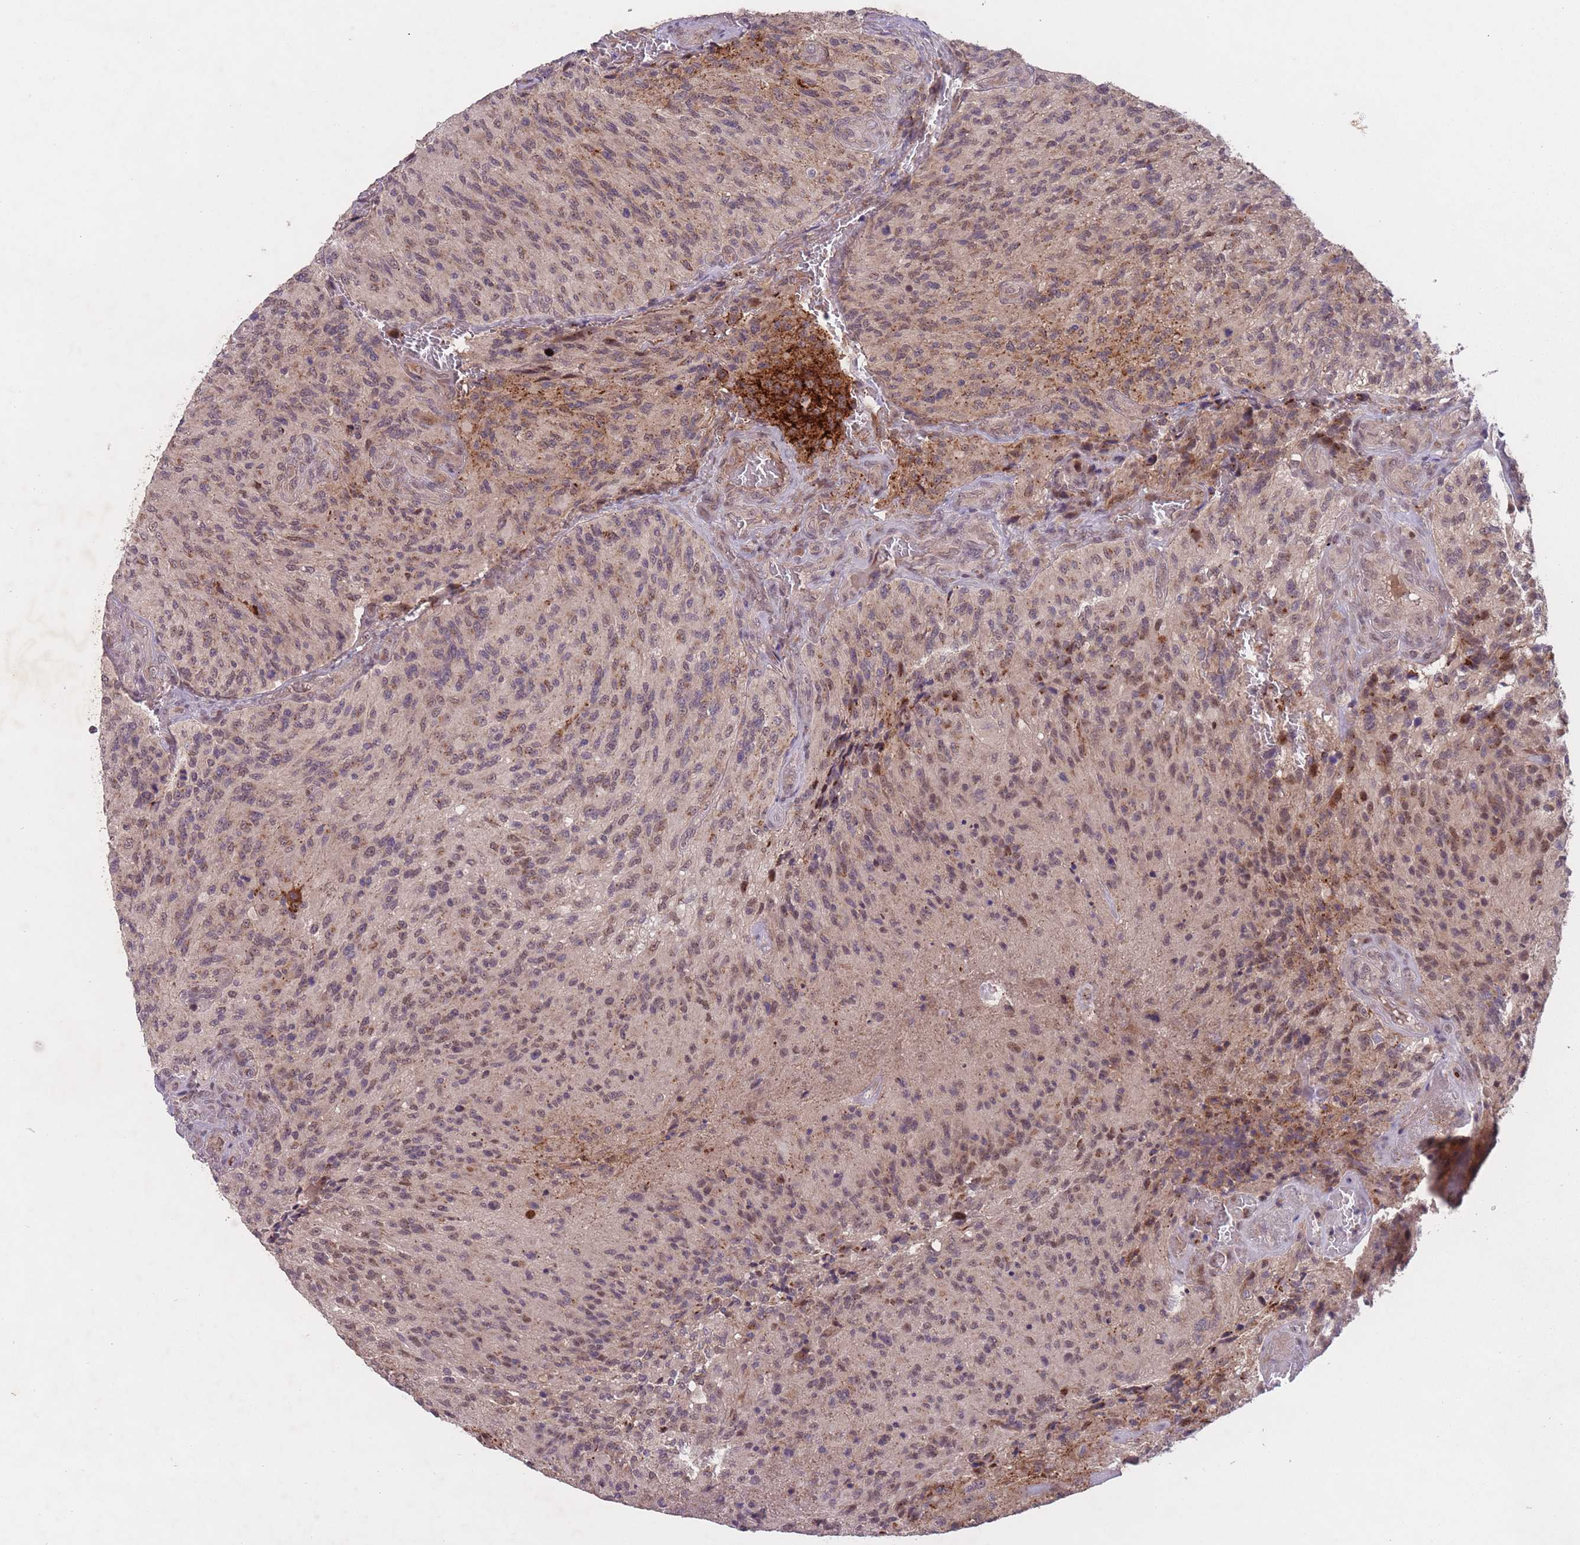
{"staining": {"intensity": "moderate", "quantity": "25%-75%", "location": "cytoplasmic/membranous,nuclear"}, "tissue": "glioma", "cell_type": "Tumor cells", "image_type": "cancer", "snomed": [{"axis": "morphology", "description": "Normal tissue, NOS"}, {"axis": "morphology", "description": "Glioma, malignant, High grade"}, {"axis": "topography", "description": "Cerebral cortex"}], "caption": "Protein expression analysis of malignant high-grade glioma exhibits moderate cytoplasmic/membranous and nuclear expression in approximately 25%-75% of tumor cells.", "gene": "SECTM1", "patient": {"sex": "male", "age": 56}}